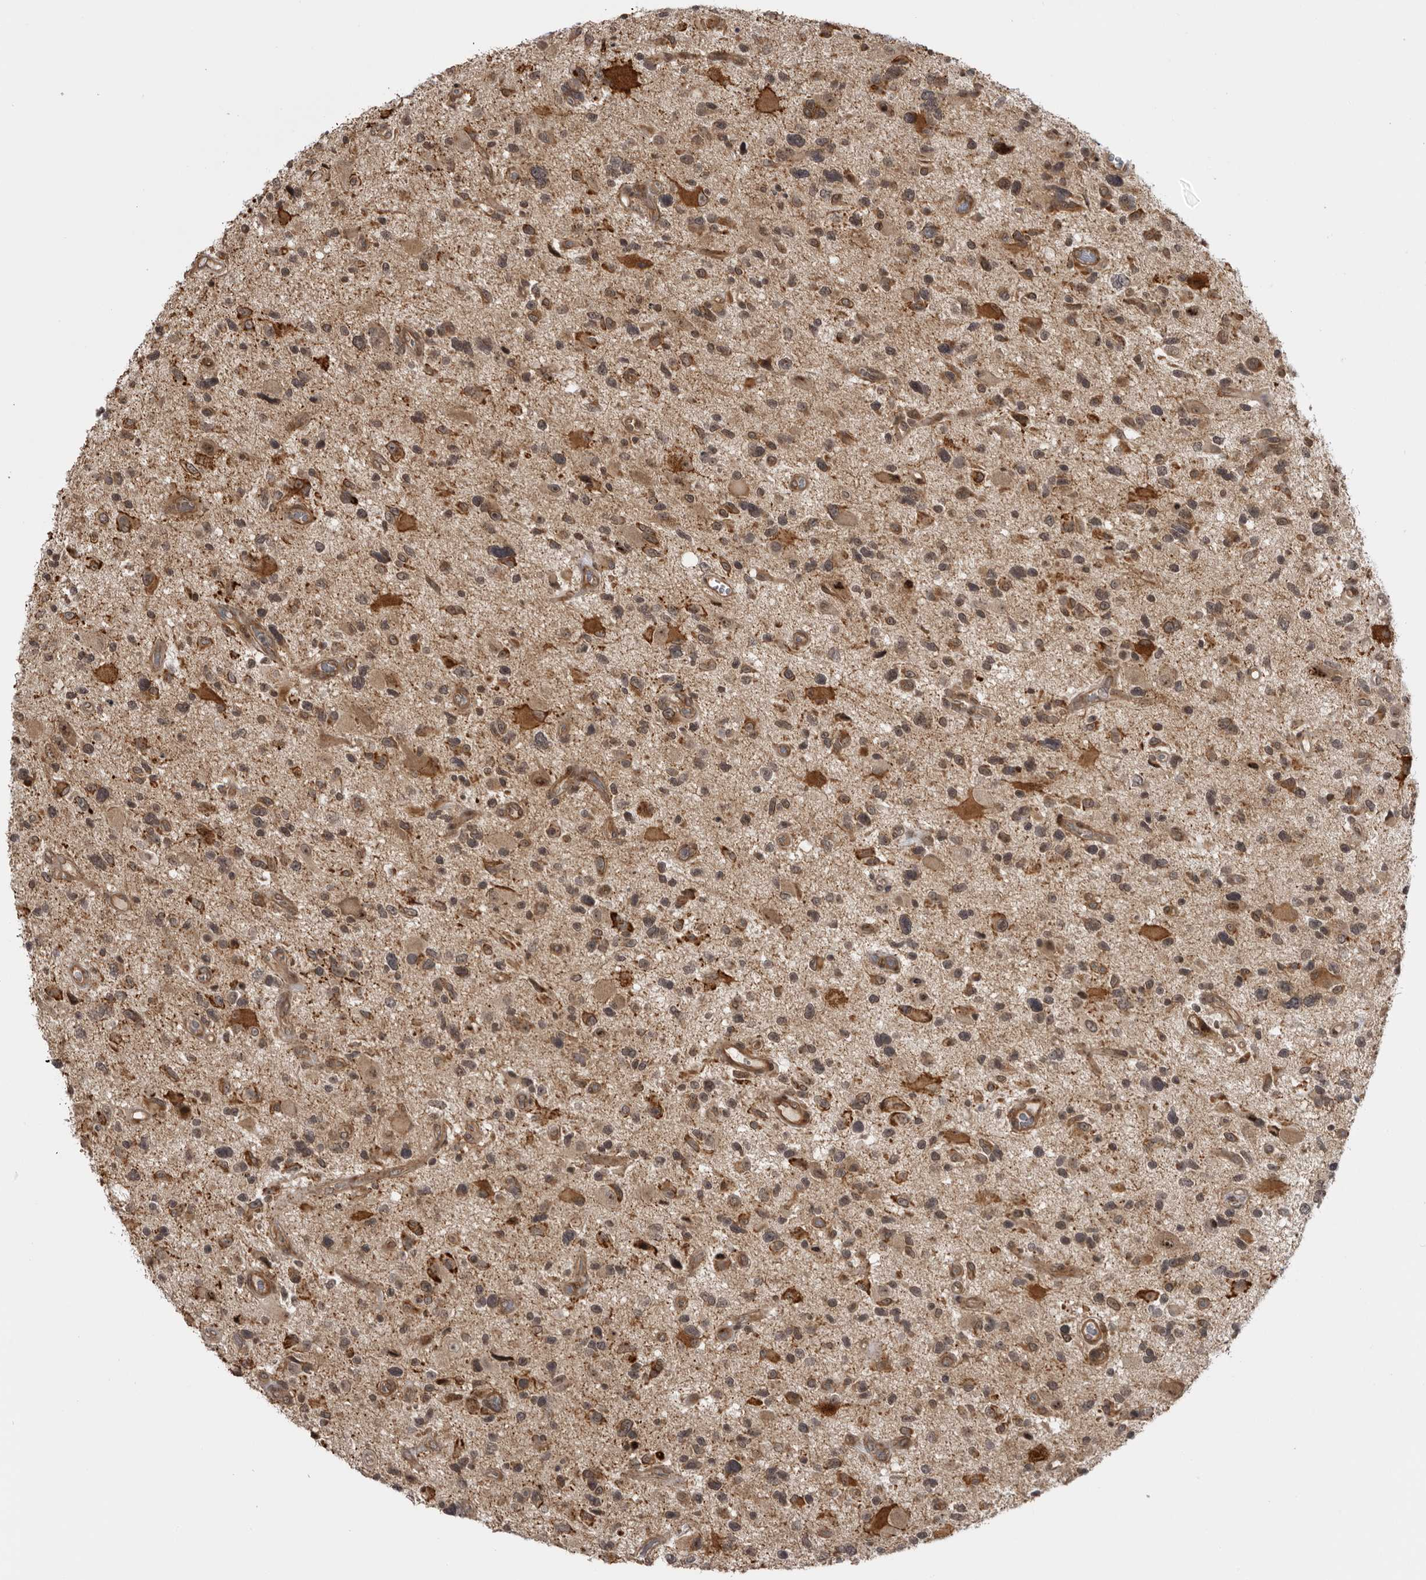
{"staining": {"intensity": "moderate", "quantity": "25%-75%", "location": "cytoplasmic/membranous"}, "tissue": "glioma", "cell_type": "Tumor cells", "image_type": "cancer", "snomed": [{"axis": "morphology", "description": "Glioma, malignant, High grade"}, {"axis": "topography", "description": "Brain"}], "caption": "Immunohistochemistry micrograph of human malignant high-grade glioma stained for a protein (brown), which demonstrates medium levels of moderate cytoplasmic/membranous staining in approximately 25%-75% of tumor cells.", "gene": "DNAH14", "patient": {"sex": "male", "age": 33}}